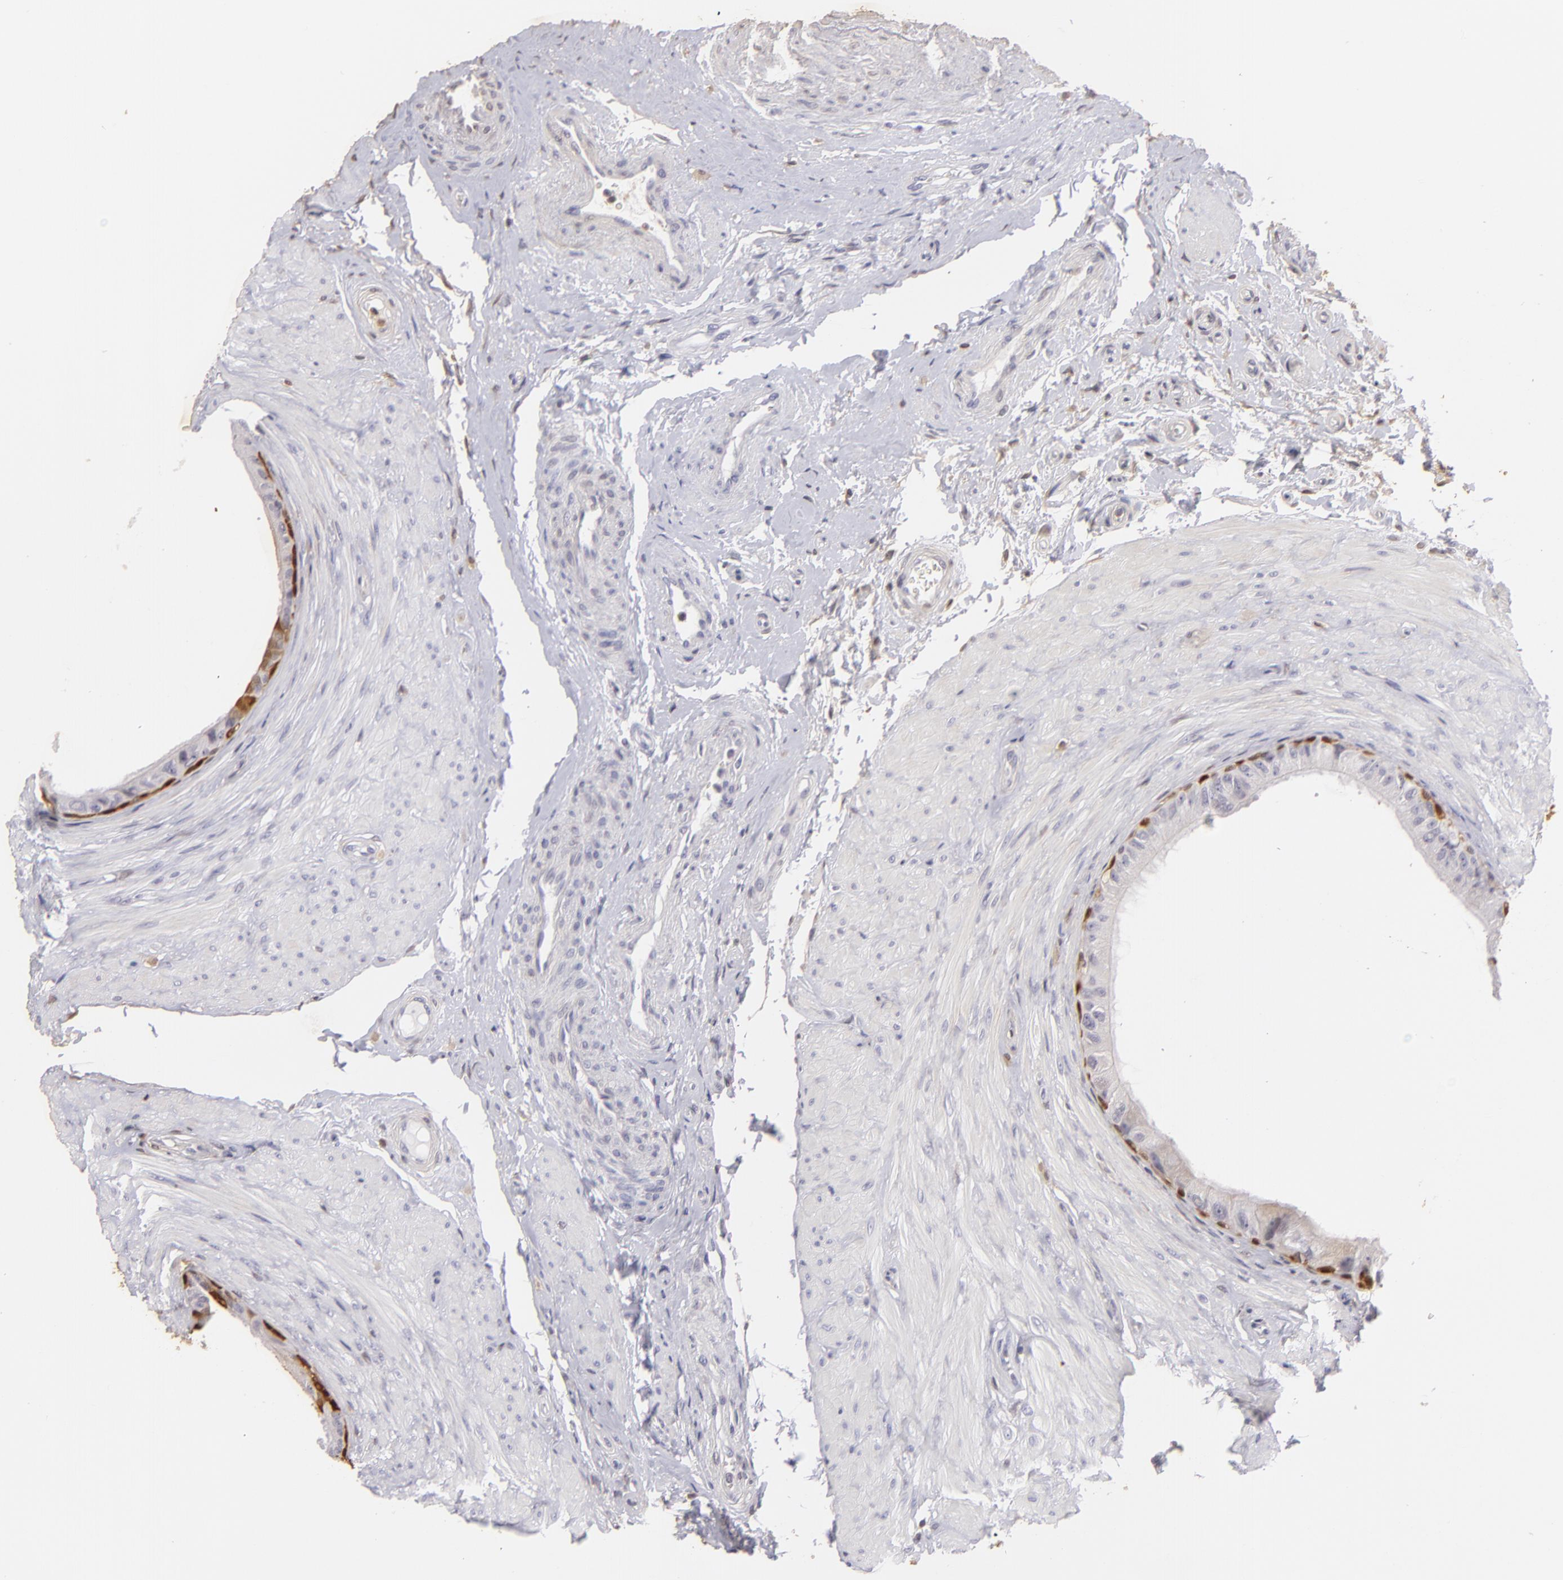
{"staining": {"intensity": "negative", "quantity": "none", "location": "none"}, "tissue": "epididymis", "cell_type": "Glandular cells", "image_type": "normal", "snomed": [{"axis": "morphology", "description": "Normal tissue, NOS"}, {"axis": "topography", "description": "Epididymis"}], "caption": "Immunohistochemistry (IHC) histopathology image of normal epididymis stained for a protein (brown), which shows no positivity in glandular cells. Nuclei are stained in blue.", "gene": "S100A2", "patient": {"sex": "male", "age": 68}}